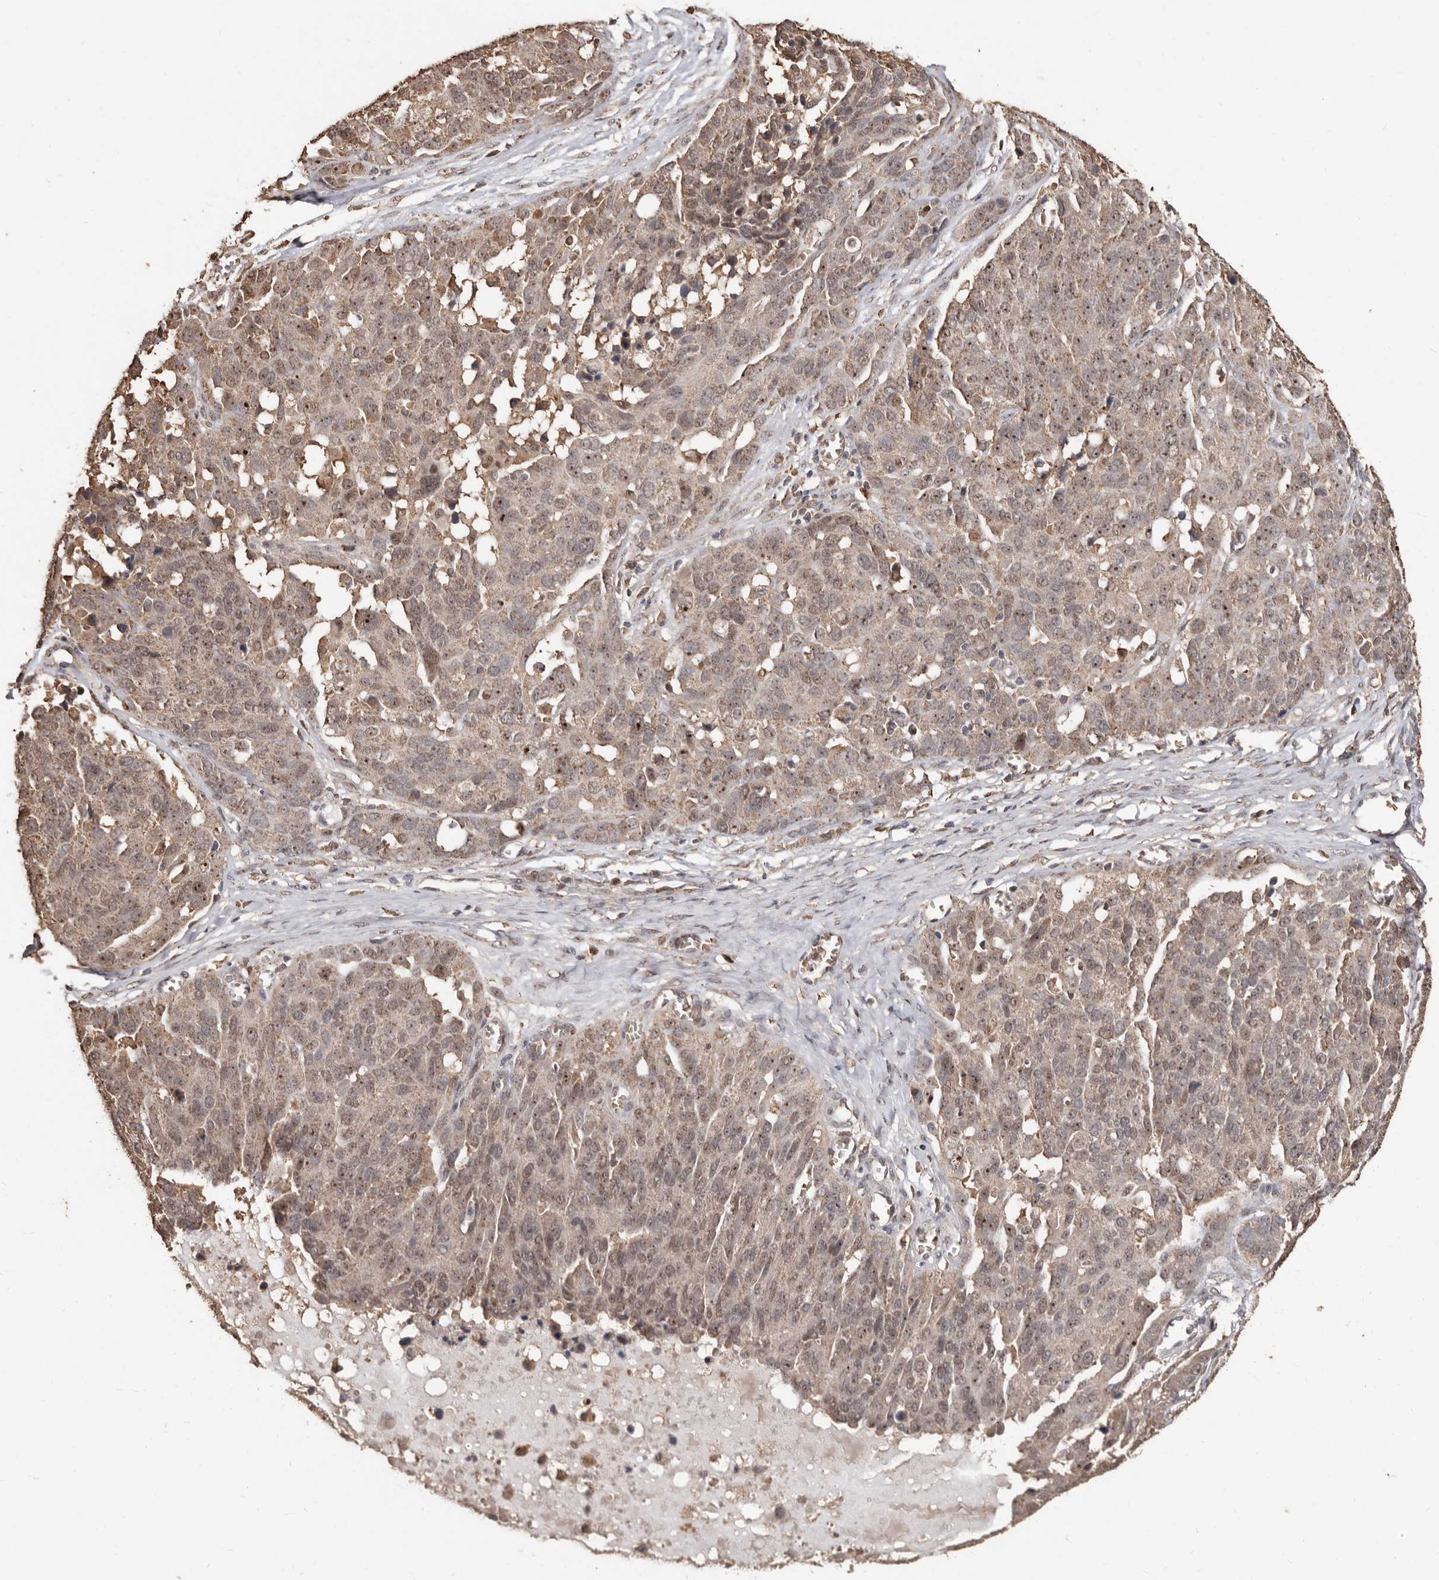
{"staining": {"intensity": "weak", "quantity": ">75%", "location": "cytoplasmic/membranous,nuclear"}, "tissue": "ovarian cancer", "cell_type": "Tumor cells", "image_type": "cancer", "snomed": [{"axis": "morphology", "description": "Cystadenocarcinoma, serous, NOS"}, {"axis": "topography", "description": "Ovary"}], "caption": "The image demonstrates staining of ovarian cancer (serous cystadenocarcinoma), revealing weak cytoplasmic/membranous and nuclear protein staining (brown color) within tumor cells.", "gene": "GRAMD2A", "patient": {"sex": "female", "age": 44}}